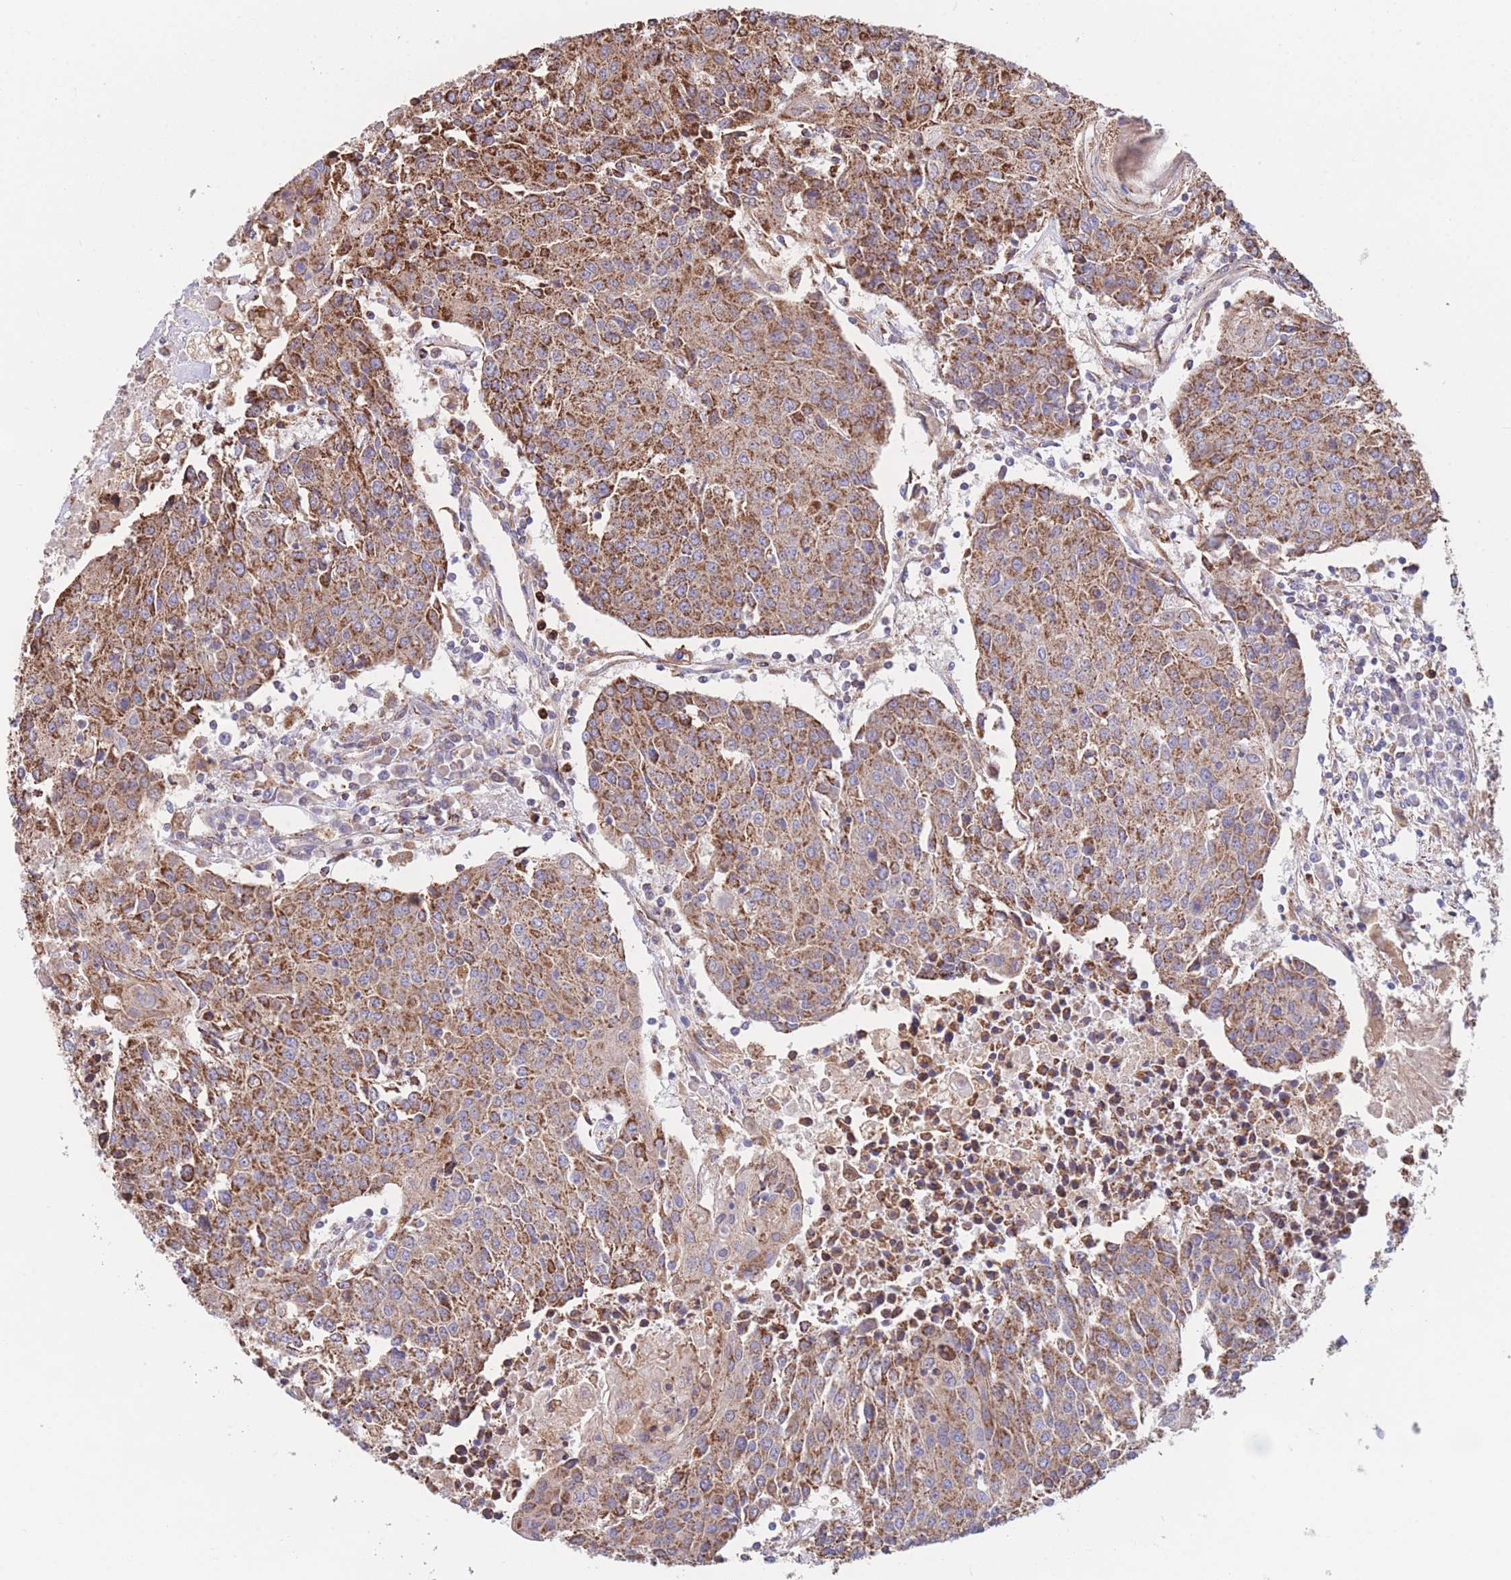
{"staining": {"intensity": "strong", "quantity": ">75%", "location": "cytoplasmic/membranous"}, "tissue": "urothelial cancer", "cell_type": "Tumor cells", "image_type": "cancer", "snomed": [{"axis": "morphology", "description": "Urothelial carcinoma, High grade"}, {"axis": "topography", "description": "Urinary bladder"}], "caption": "Brown immunohistochemical staining in urothelial cancer reveals strong cytoplasmic/membranous positivity in about >75% of tumor cells.", "gene": "FKBP8", "patient": {"sex": "female", "age": 85}}